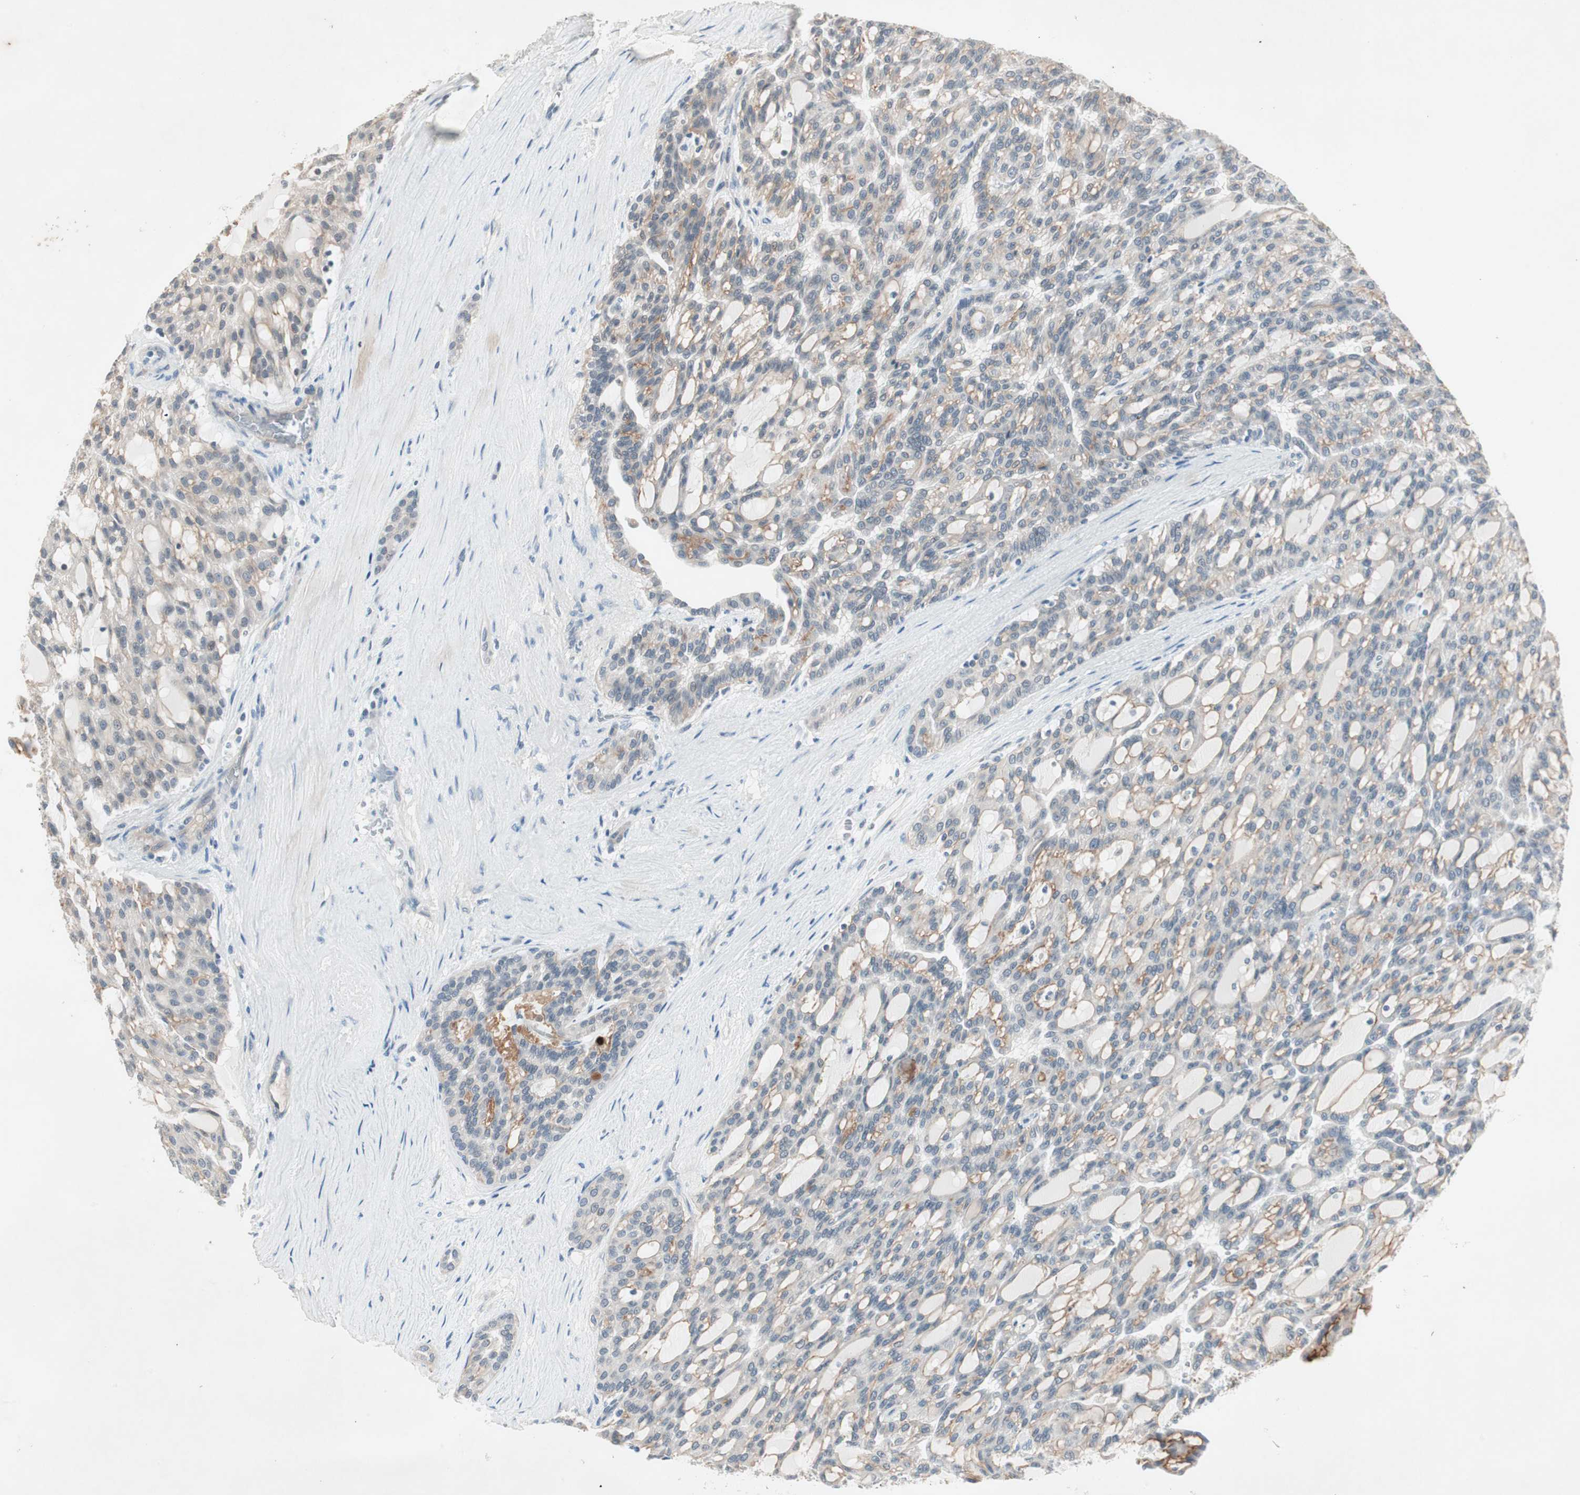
{"staining": {"intensity": "weak", "quantity": "25%-75%", "location": "cytoplasmic/membranous"}, "tissue": "renal cancer", "cell_type": "Tumor cells", "image_type": "cancer", "snomed": [{"axis": "morphology", "description": "Adenocarcinoma, NOS"}, {"axis": "topography", "description": "Kidney"}], "caption": "This image demonstrates immunohistochemistry (IHC) staining of renal cancer, with low weak cytoplasmic/membranous expression in approximately 25%-75% of tumor cells.", "gene": "ITGB4", "patient": {"sex": "male", "age": 63}}